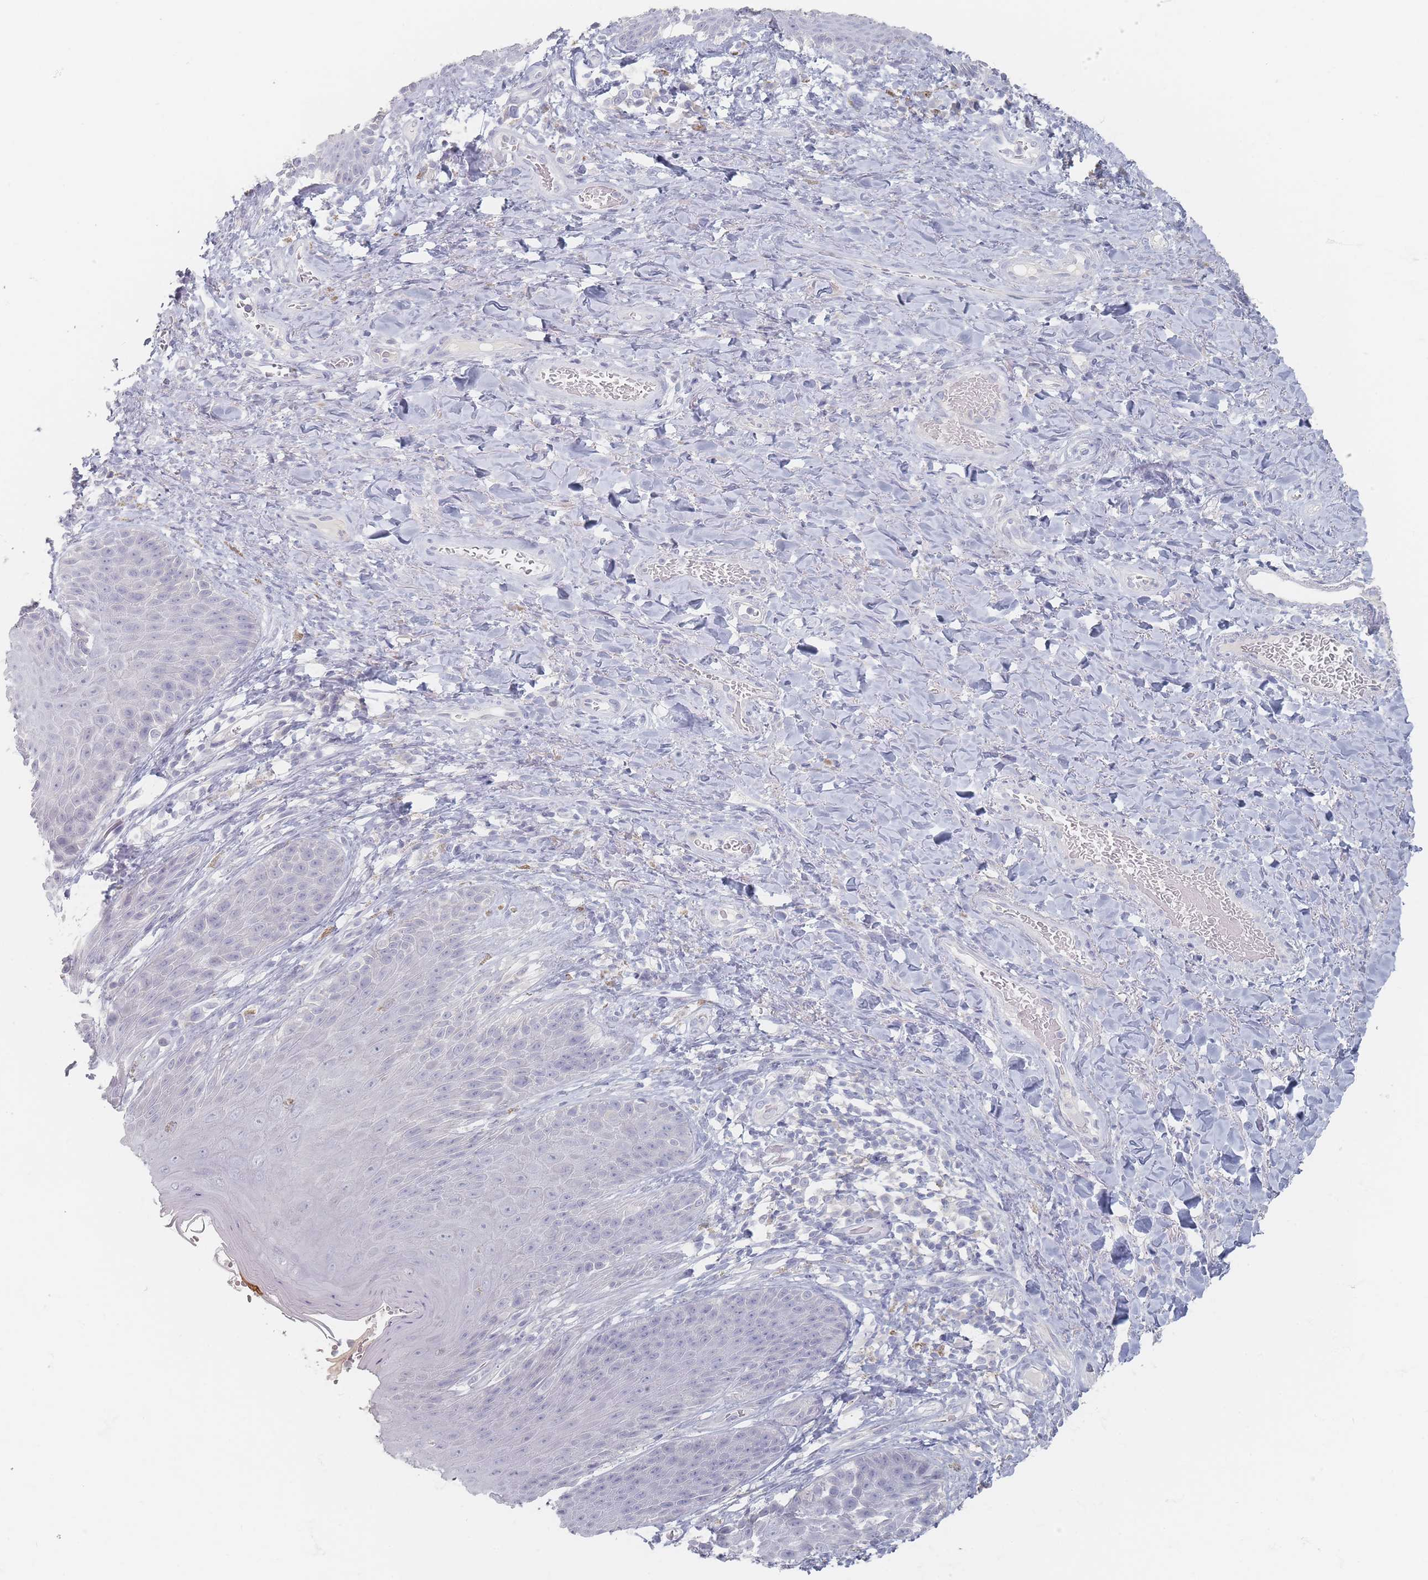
{"staining": {"intensity": "negative", "quantity": "none", "location": "none"}, "tissue": "skin", "cell_type": "Epidermal cells", "image_type": "normal", "snomed": [{"axis": "morphology", "description": "Normal tissue, NOS"}, {"axis": "topography", "description": "Anal"}], "caption": "There is no significant positivity in epidermal cells of skin. Nuclei are stained in blue.", "gene": "CD37", "patient": {"sex": "female", "age": 89}}